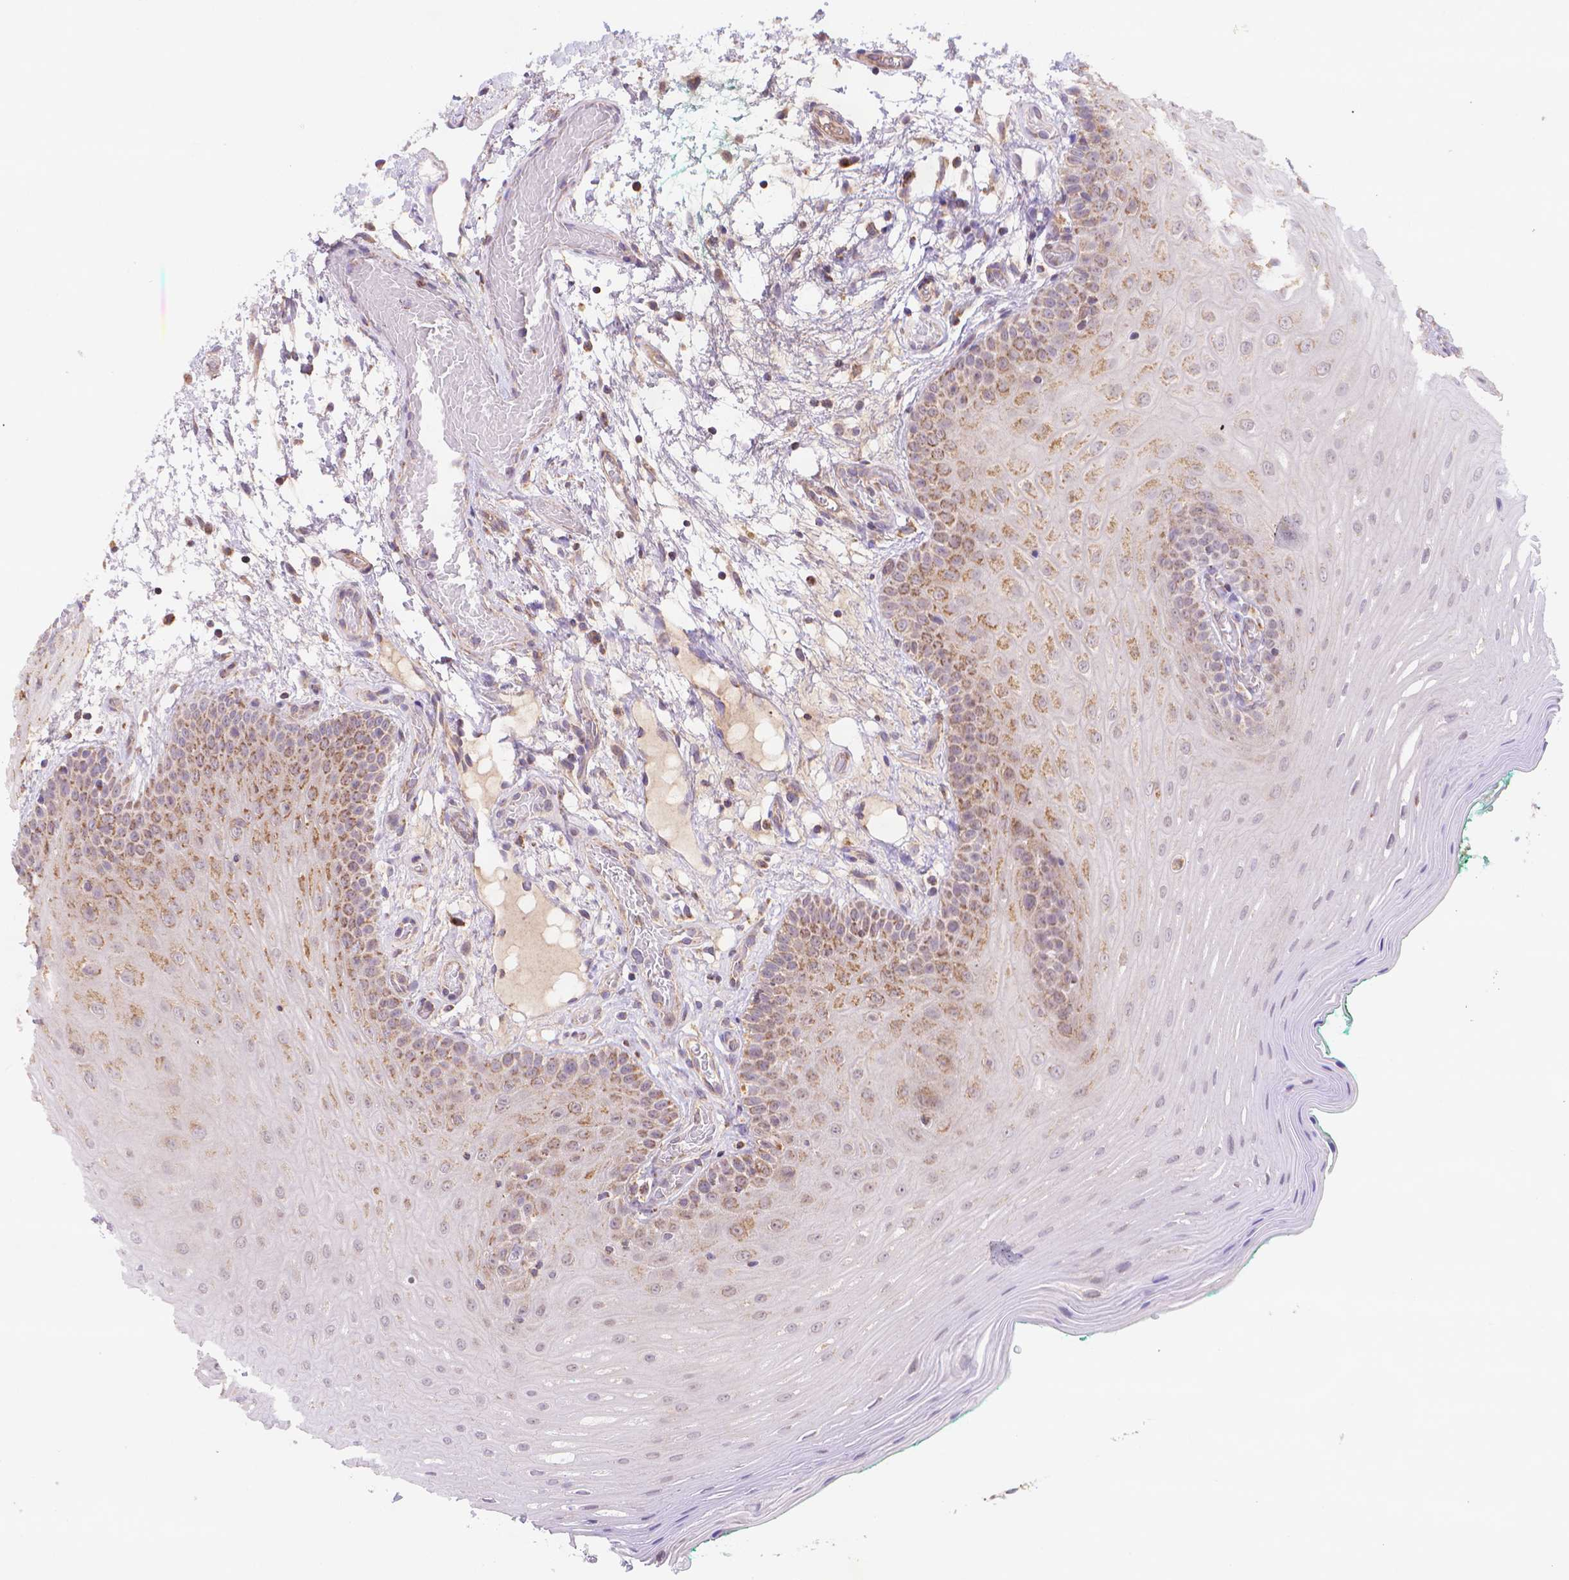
{"staining": {"intensity": "moderate", "quantity": "25%-75%", "location": "cytoplasmic/membranous"}, "tissue": "oral mucosa", "cell_type": "Squamous epithelial cells", "image_type": "normal", "snomed": [{"axis": "morphology", "description": "Normal tissue, NOS"}, {"axis": "morphology", "description": "Squamous cell carcinoma, NOS"}, {"axis": "topography", "description": "Oral tissue"}, {"axis": "topography", "description": "Head-Neck"}], "caption": "Brown immunohistochemical staining in benign oral mucosa shows moderate cytoplasmic/membranous positivity in about 25%-75% of squamous epithelial cells.", "gene": "CYYR1", "patient": {"sex": "male", "age": 78}}